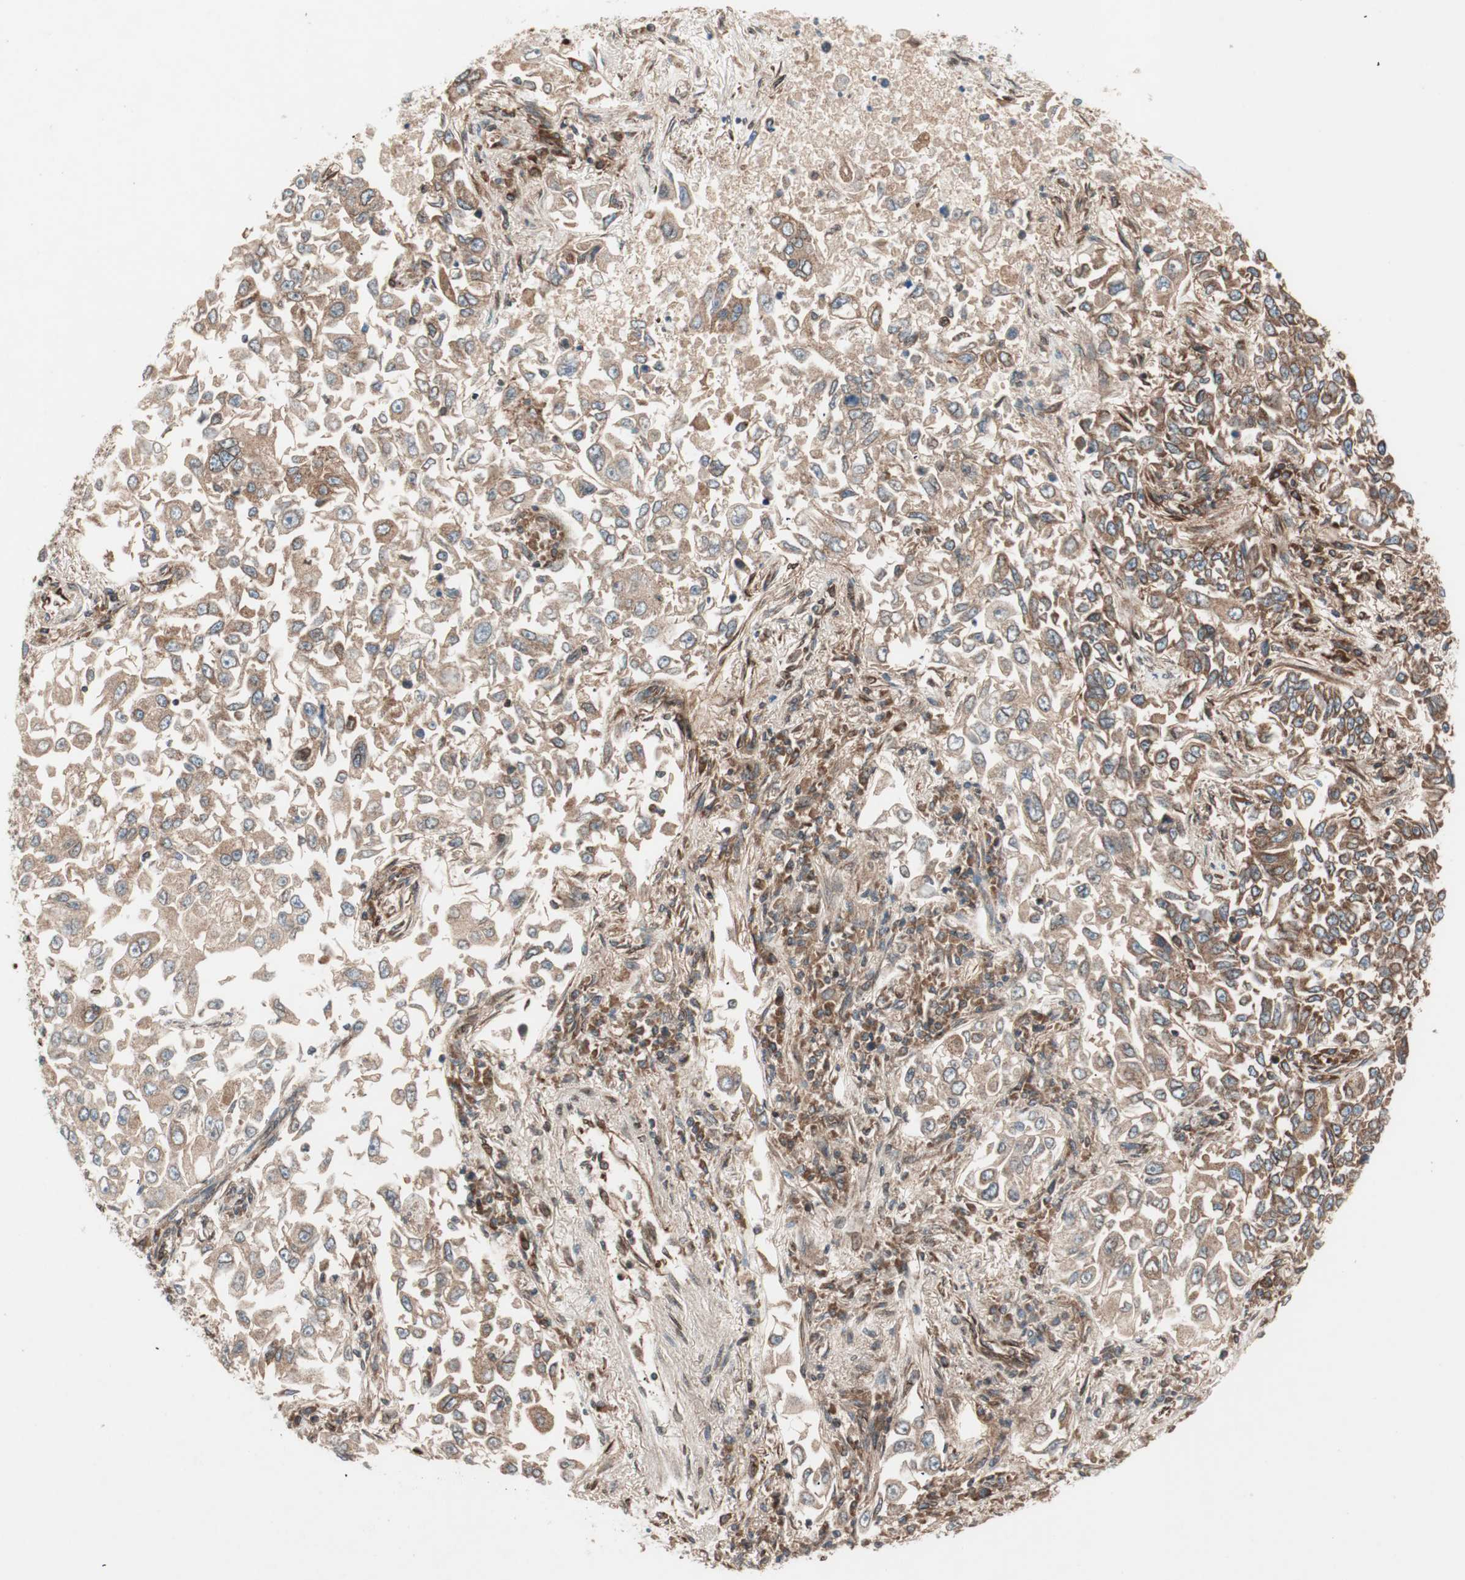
{"staining": {"intensity": "moderate", "quantity": ">75%", "location": "cytoplasmic/membranous"}, "tissue": "lung cancer", "cell_type": "Tumor cells", "image_type": "cancer", "snomed": [{"axis": "morphology", "description": "Adenocarcinoma, NOS"}, {"axis": "topography", "description": "Lung"}], "caption": "IHC image of neoplastic tissue: human lung cancer stained using immunohistochemistry shows medium levels of moderate protein expression localized specifically in the cytoplasmic/membranous of tumor cells, appearing as a cytoplasmic/membranous brown color.", "gene": "RAB5A", "patient": {"sex": "male", "age": 84}}